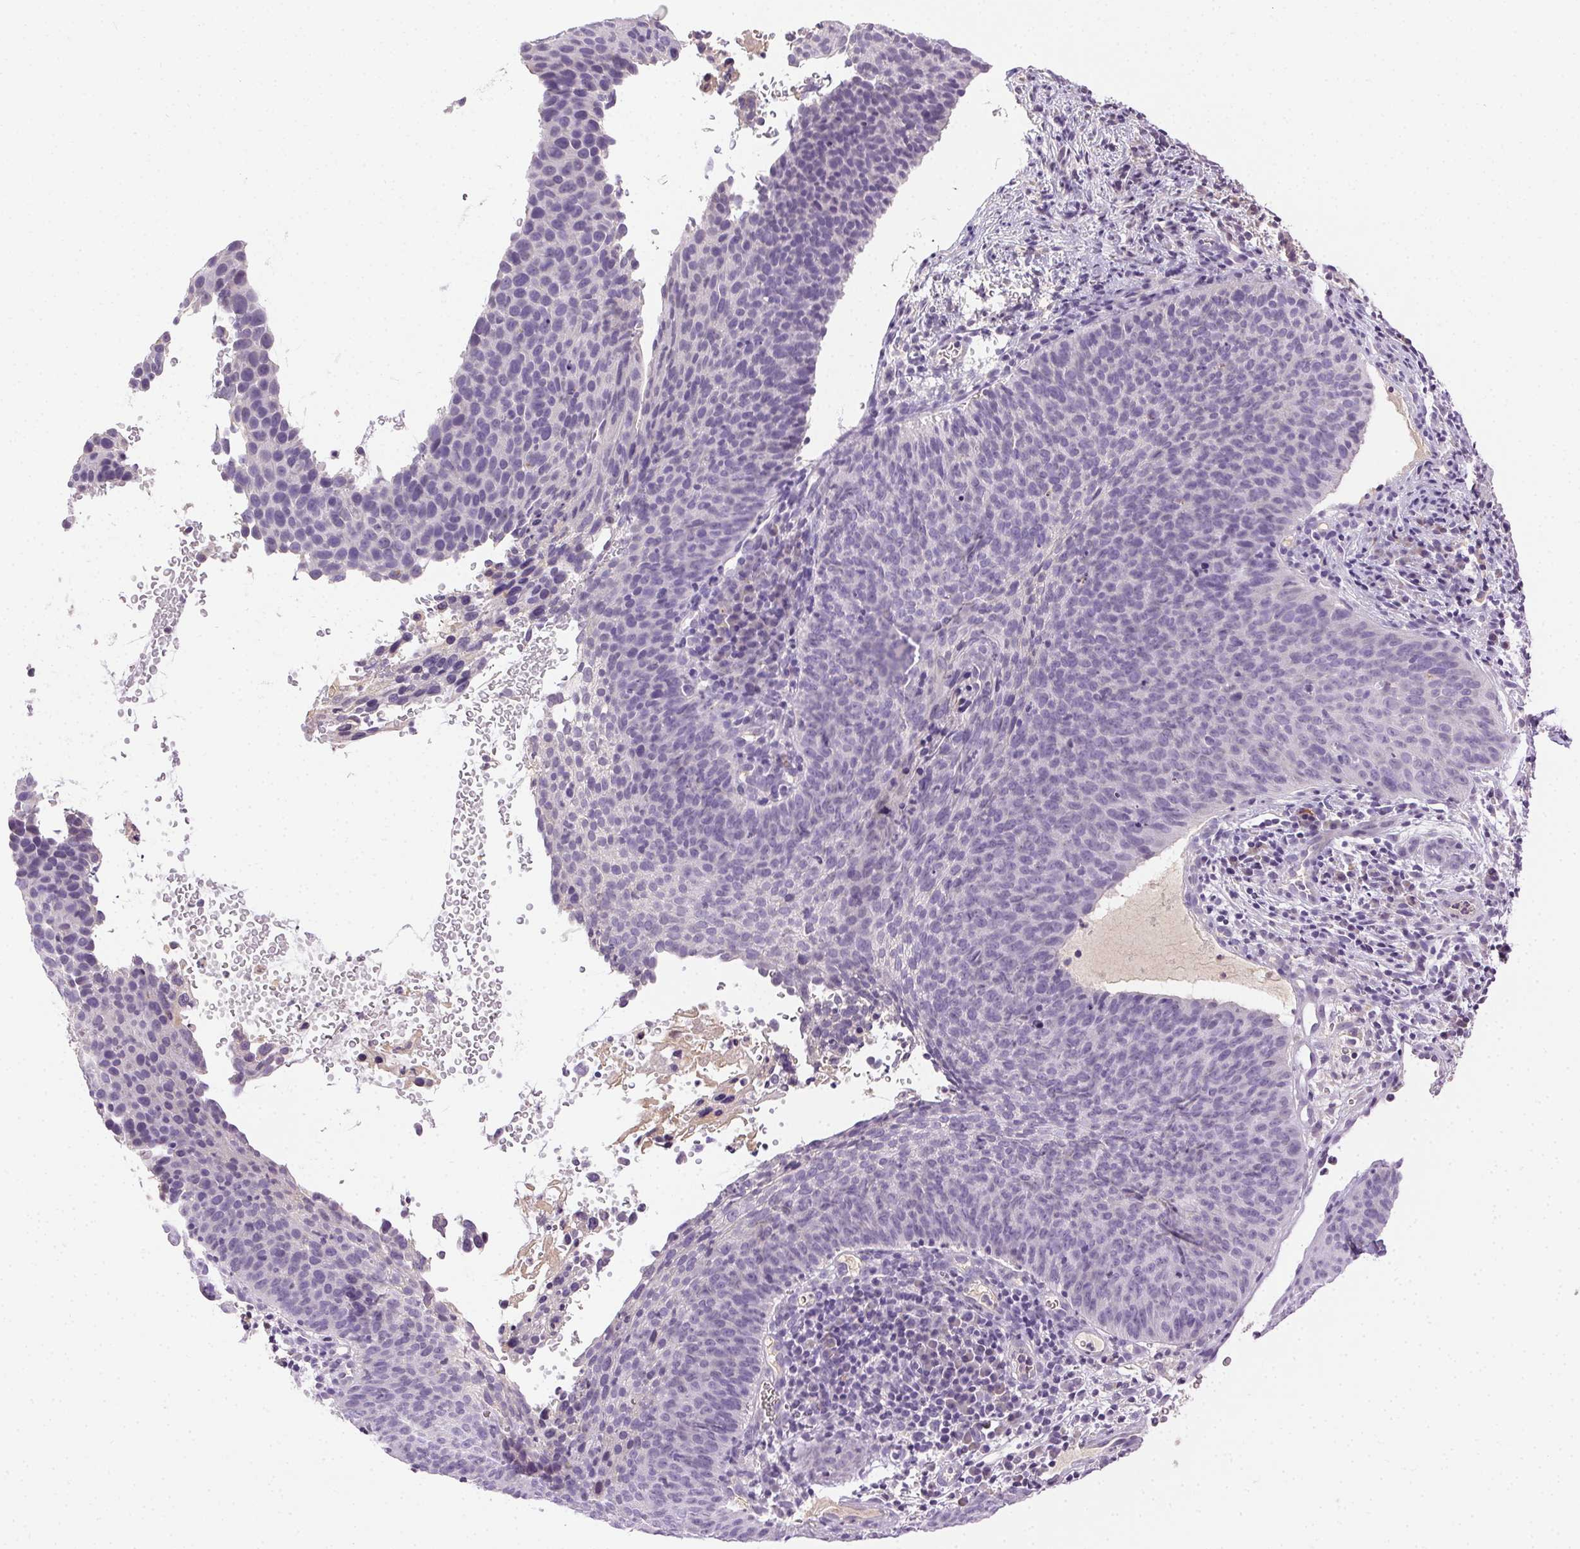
{"staining": {"intensity": "negative", "quantity": "none", "location": "none"}, "tissue": "cervical cancer", "cell_type": "Tumor cells", "image_type": "cancer", "snomed": [{"axis": "morphology", "description": "Squamous cell carcinoma, NOS"}, {"axis": "topography", "description": "Cervix"}], "caption": "IHC histopathology image of neoplastic tissue: cervical cancer (squamous cell carcinoma) stained with DAB displays no significant protein positivity in tumor cells.", "gene": "BPIFB2", "patient": {"sex": "female", "age": 35}}